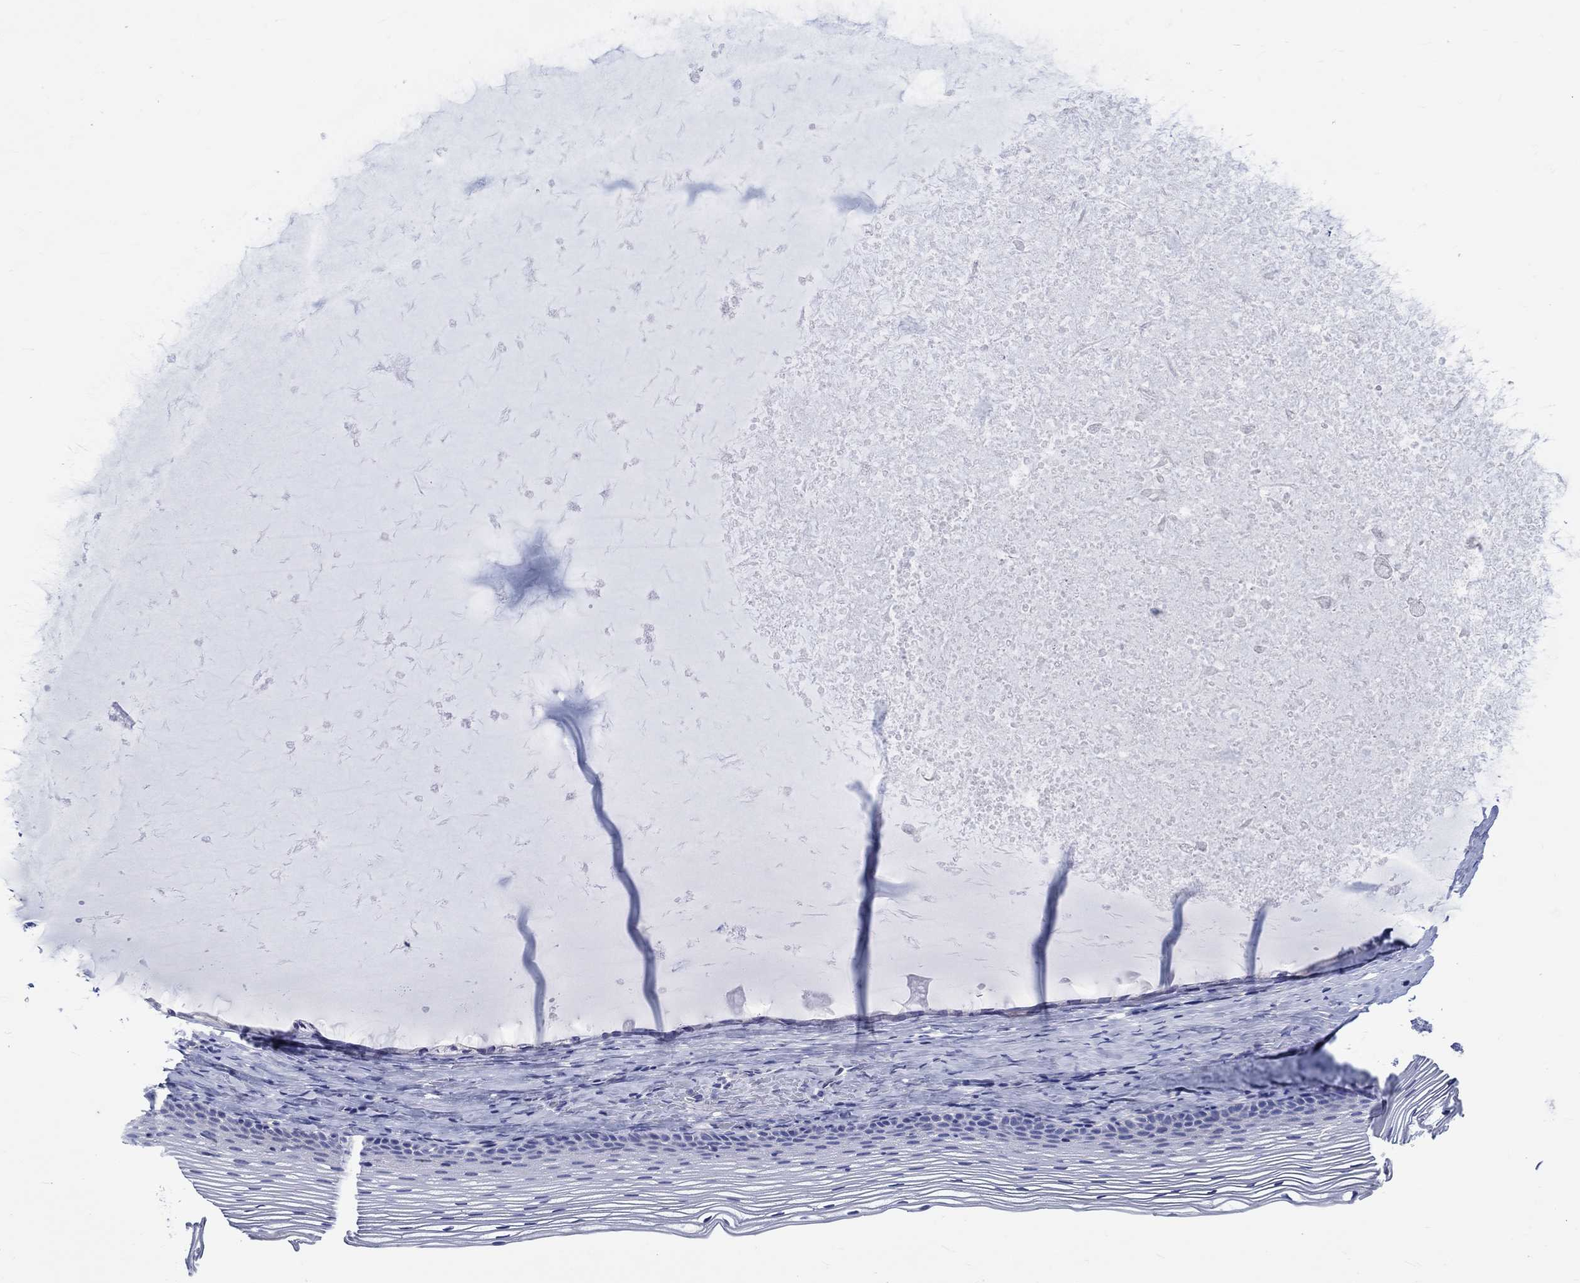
{"staining": {"intensity": "negative", "quantity": "none", "location": "none"}, "tissue": "cervix", "cell_type": "Glandular cells", "image_type": "normal", "snomed": [{"axis": "morphology", "description": "Normal tissue, NOS"}, {"axis": "topography", "description": "Cervix"}], "caption": "This is an immunohistochemistry (IHC) micrograph of unremarkable human cervix. There is no staining in glandular cells.", "gene": "SH2D7", "patient": {"sex": "female", "age": 39}}